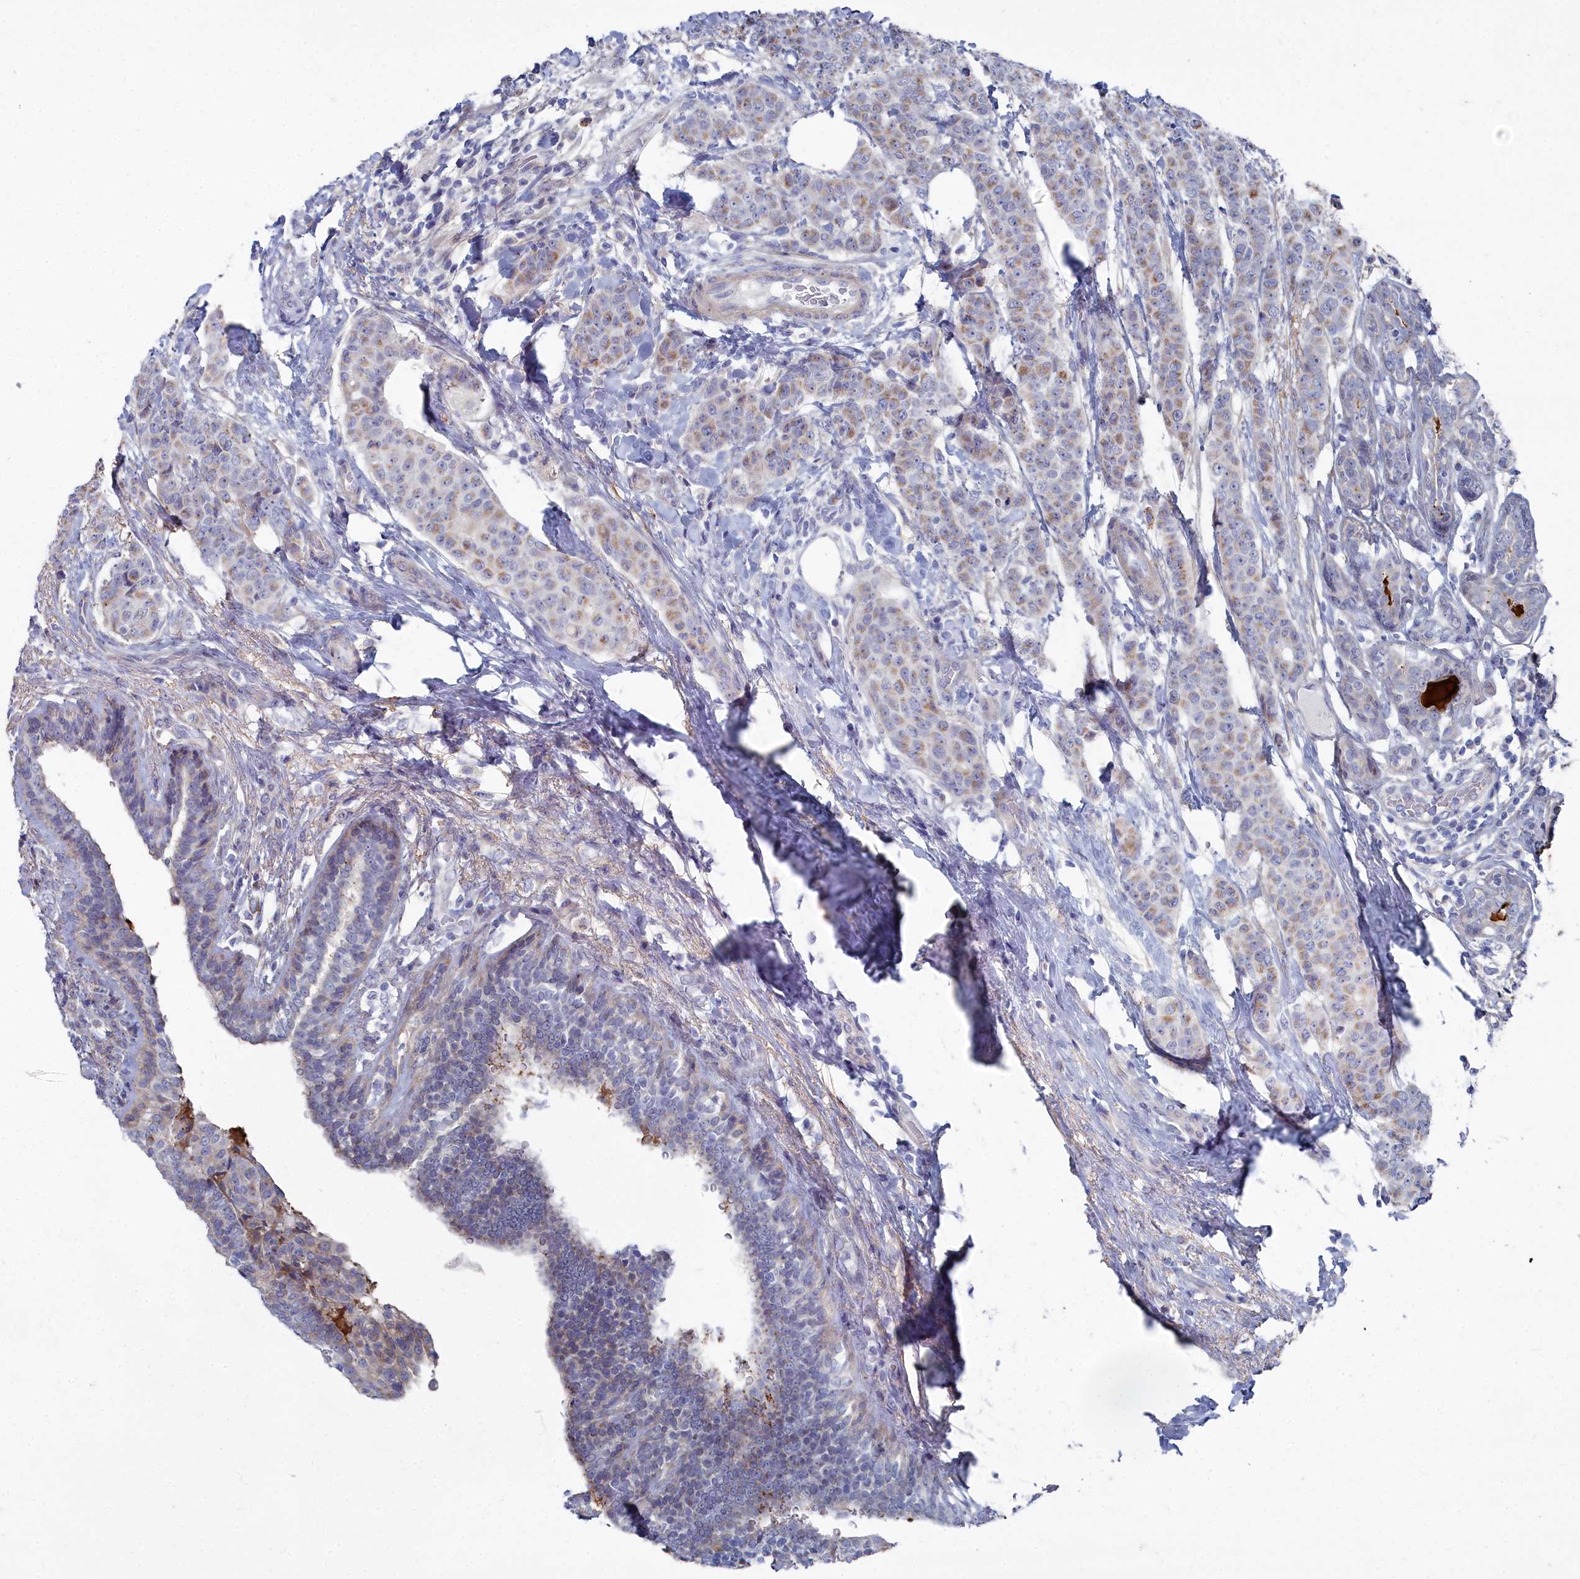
{"staining": {"intensity": "weak", "quantity": ">75%", "location": "cytoplasmic/membranous"}, "tissue": "breast cancer", "cell_type": "Tumor cells", "image_type": "cancer", "snomed": [{"axis": "morphology", "description": "Duct carcinoma"}, {"axis": "topography", "description": "Breast"}], "caption": "This image demonstrates breast cancer stained with IHC to label a protein in brown. The cytoplasmic/membranous of tumor cells show weak positivity for the protein. Nuclei are counter-stained blue.", "gene": "SHISAL2A", "patient": {"sex": "female", "age": 40}}